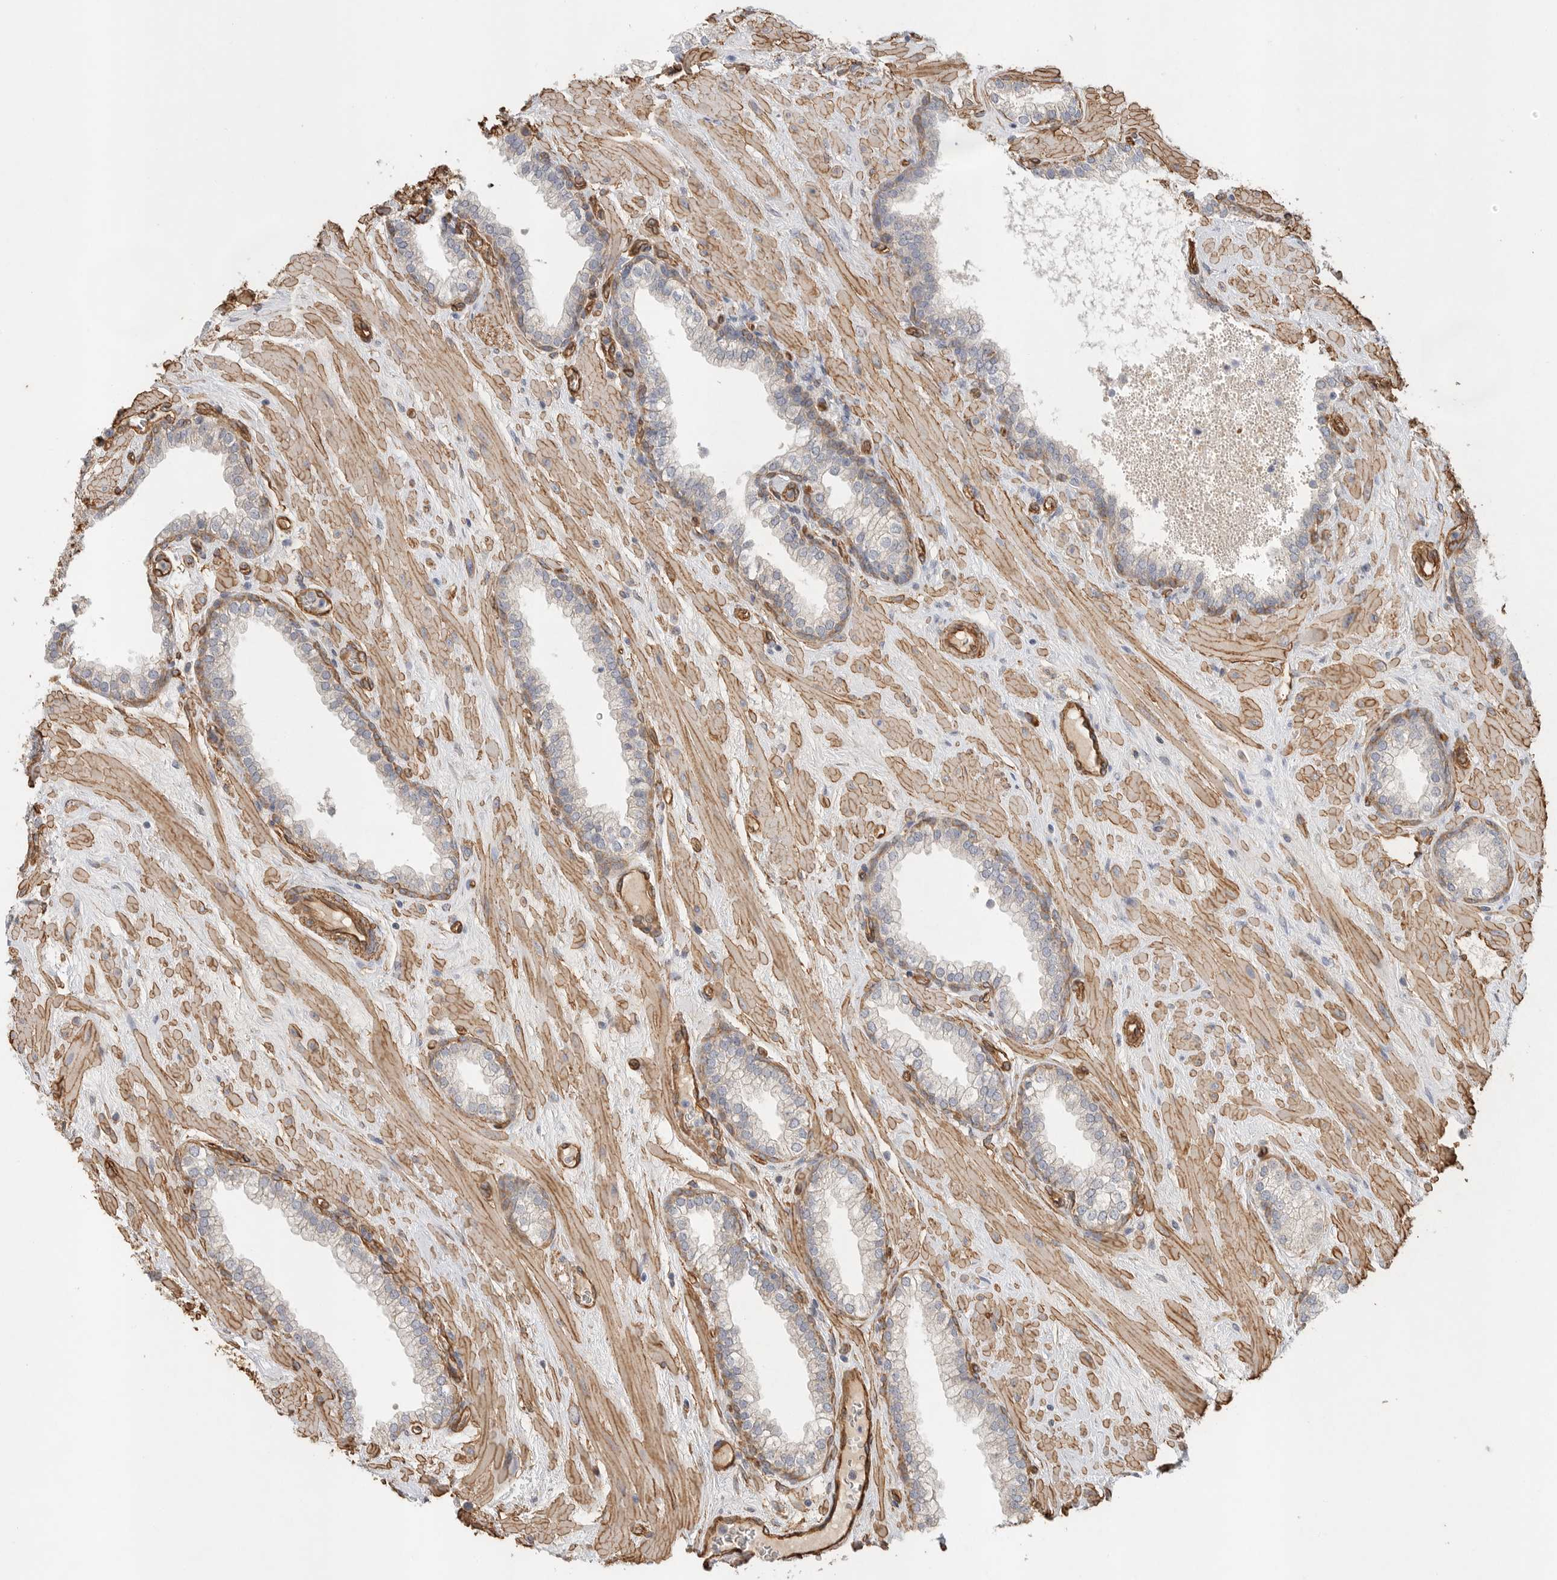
{"staining": {"intensity": "moderate", "quantity": "<25%", "location": "cytoplasmic/membranous"}, "tissue": "prostate", "cell_type": "Glandular cells", "image_type": "normal", "snomed": [{"axis": "morphology", "description": "Normal tissue, NOS"}, {"axis": "morphology", "description": "Urothelial carcinoma, Low grade"}, {"axis": "topography", "description": "Urinary bladder"}, {"axis": "topography", "description": "Prostate"}], "caption": "A low amount of moderate cytoplasmic/membranous positivity is identified in about <25% of glandular cells in benign prostate.", "gene": "JMJD4", "patient": {"sex": "male", "age": 60}}